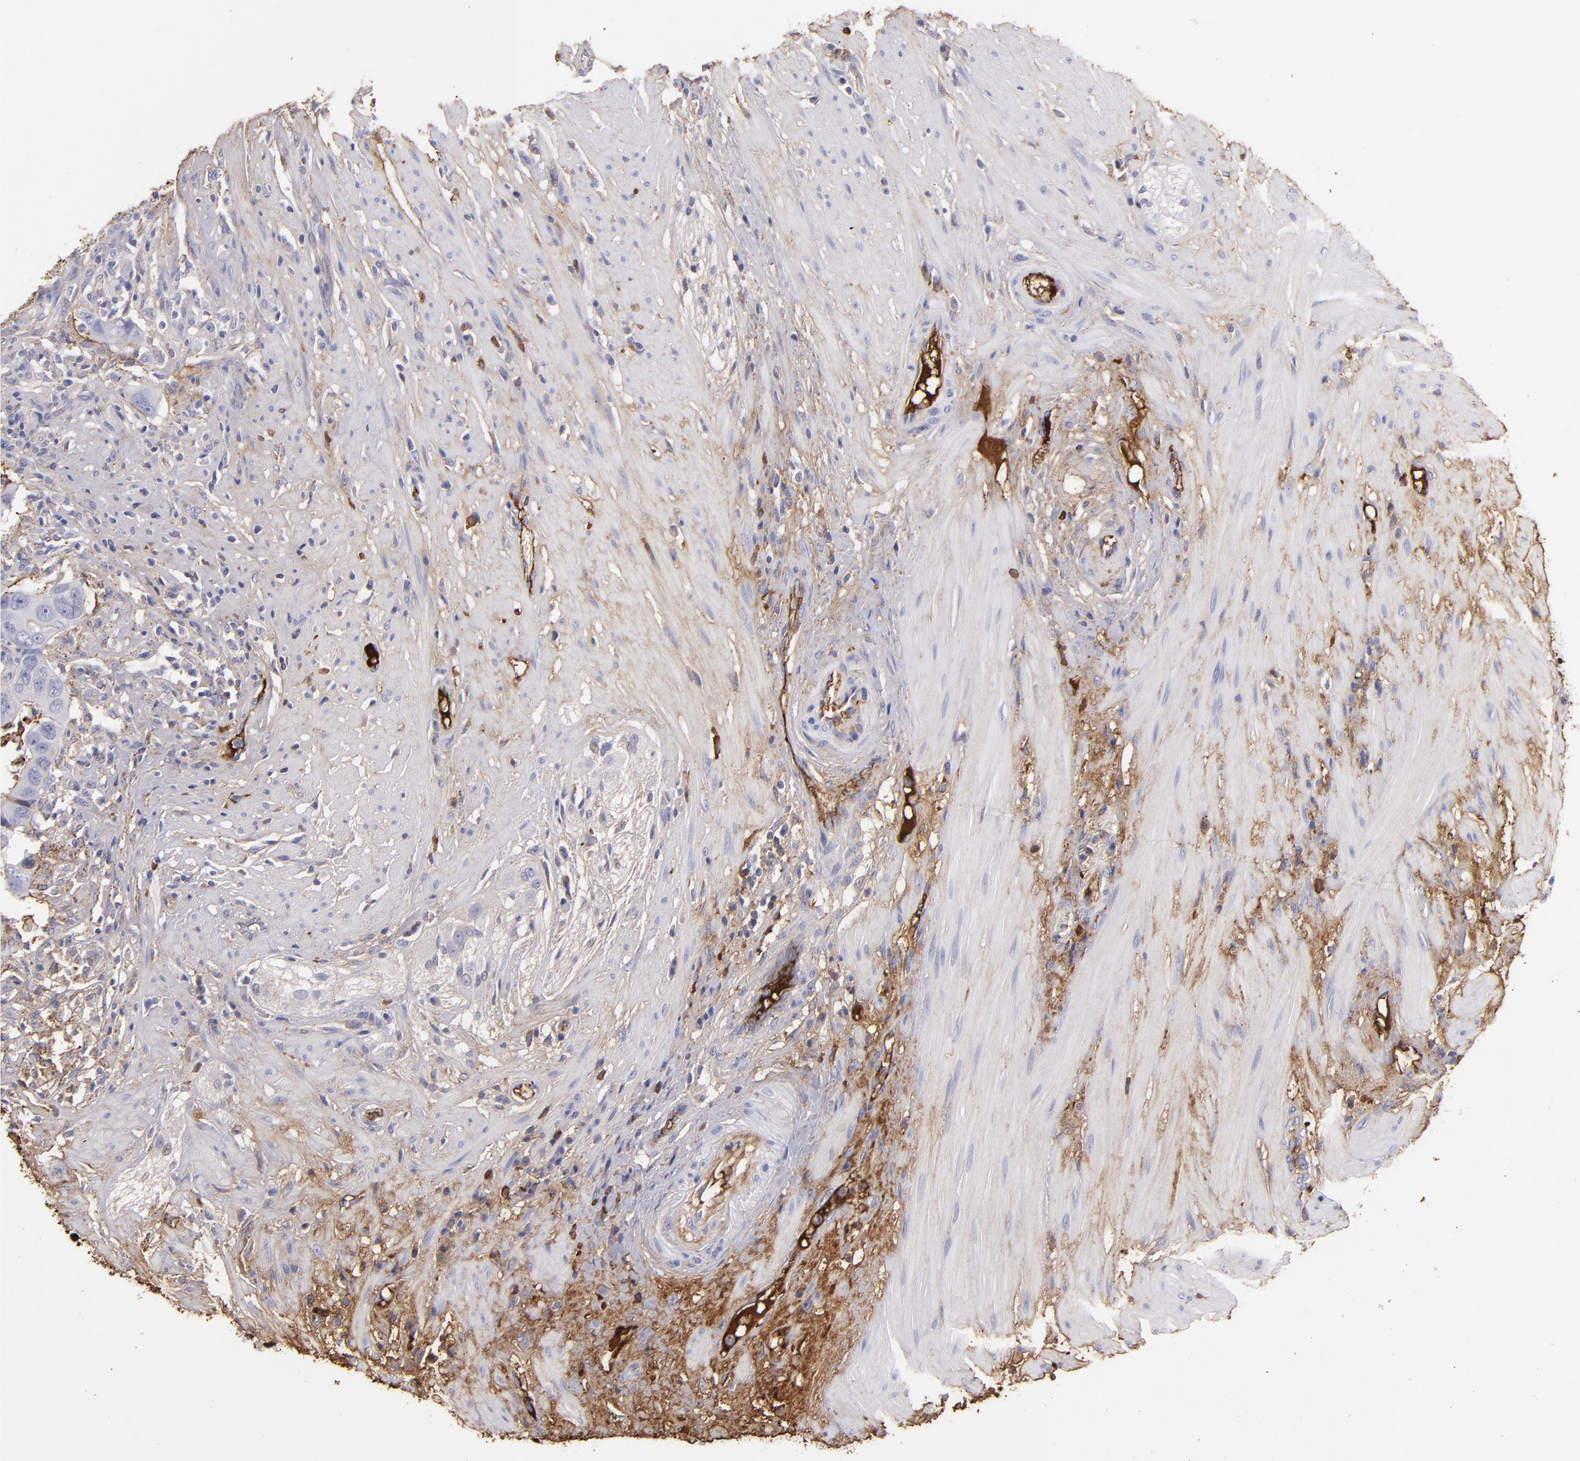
{"staining": {"intensity": "negative", "quantity": "none", "location": "none"}, "tissue": "colorectal cancer", "cell_type": "Tumor cells", "image_type": "cancer", "snomed": [{"axis": "morphology", "description": "Adenocarcinoma, NOS"}, {"axis": "topography", "description": "Rectum"}], "caption": "Tumor cells are negative for brown protein staining in colorectal cancer. (Immunohistochemistry, brightfield microscopy, high magnification).", "gene": "FGB", "patient": {"sex": "male", "age": 53}}